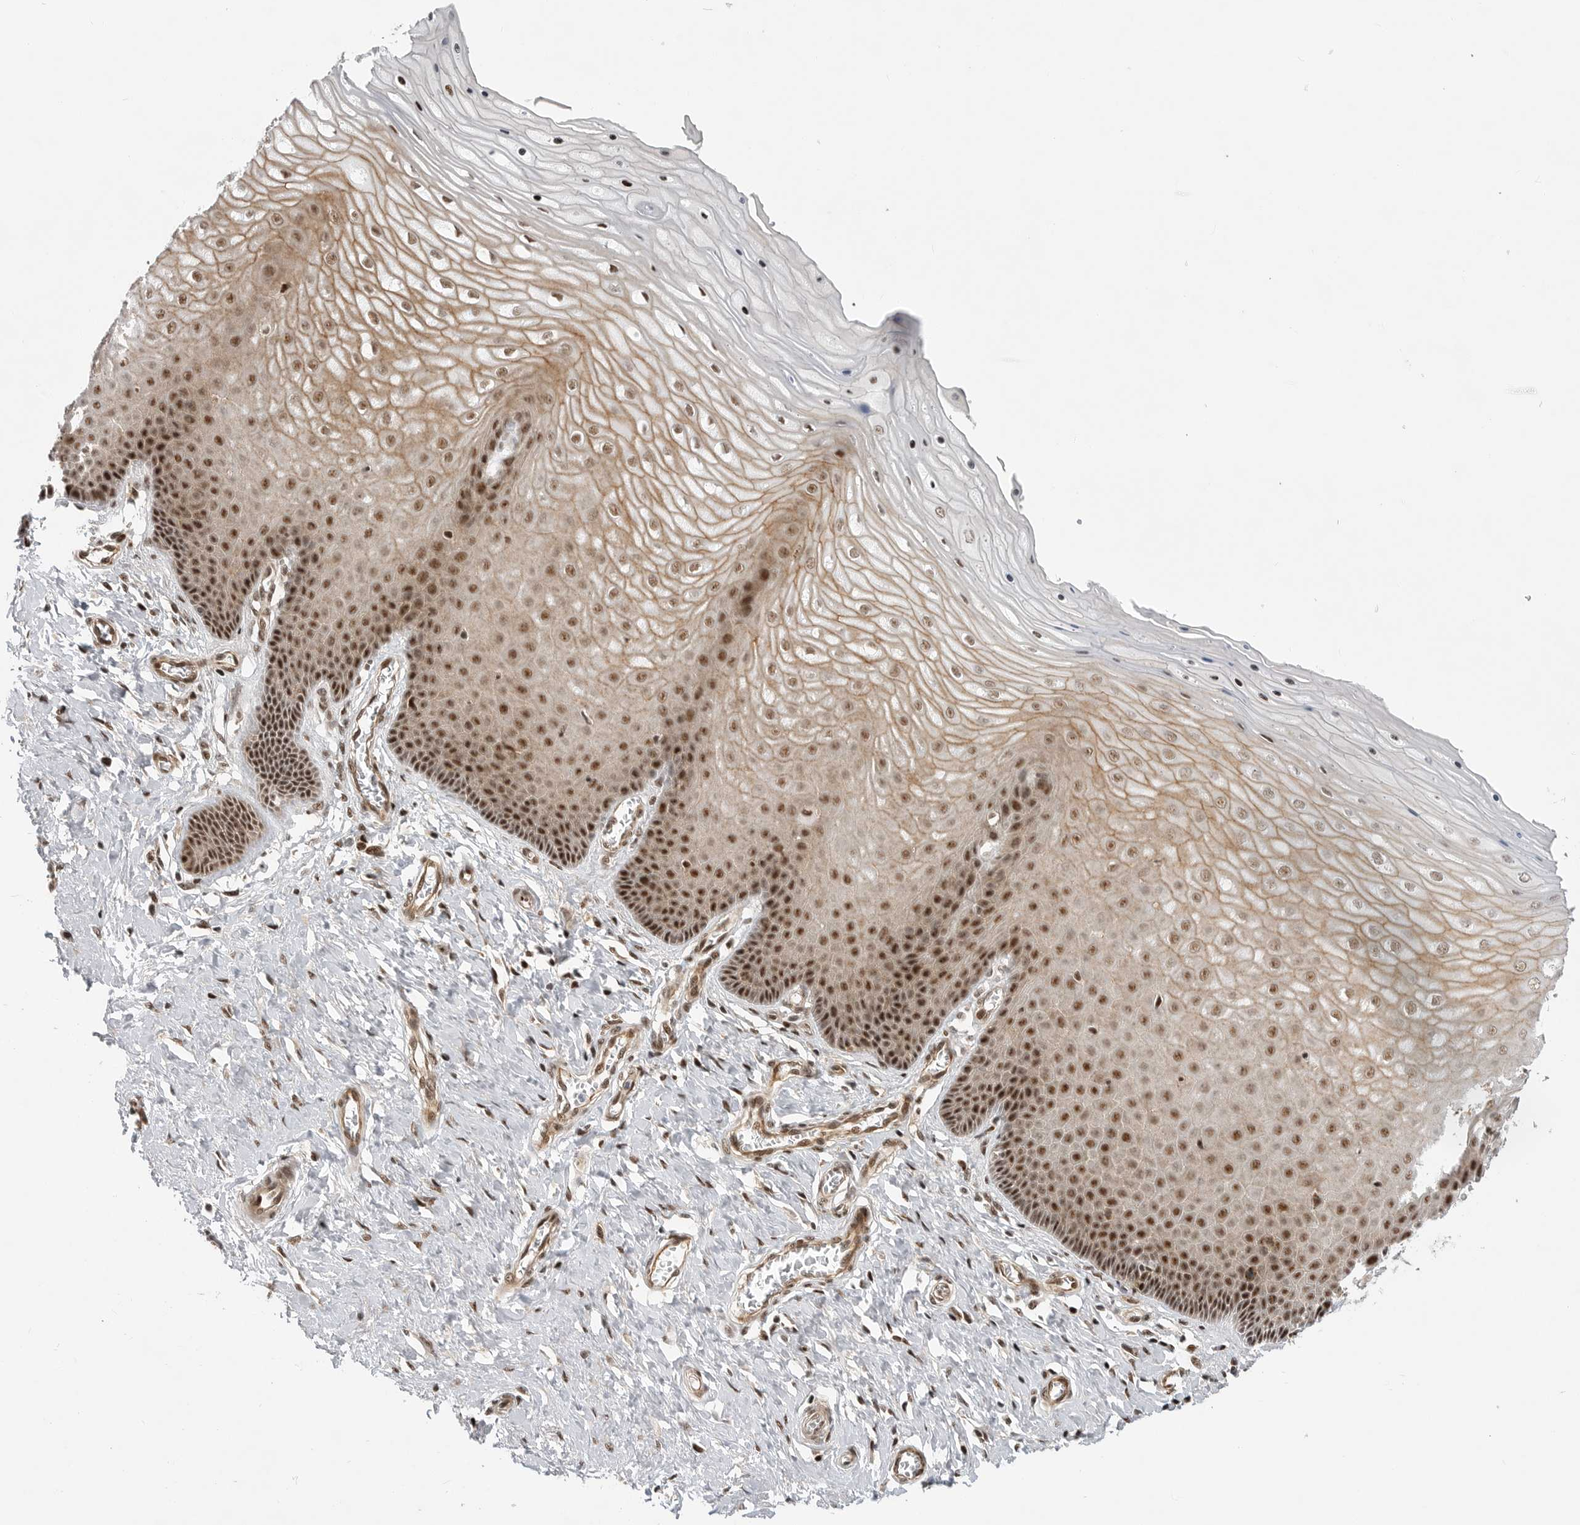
{"staining": {"intensity": "strong", "quantity": ">75%", "location": "cytoplasmic/membranous,nuclear"}, "tissue": "cervix", "cell_type": "Squamous epithelial cells", "image_type": "normal", "snomed": [{"axis": "morphology", "description": "Normal tissue, NOS"}, {"axis": "topography", "description": "Cervix"}], "caption": "Cervix was stained to show a protein in brown. There is high levels of strong cytoplasmic/membranous,nuclear expression in approximately >75% of squamous epithelial cells.", "gene": "GPATCH2", "patient": {"sex": "female", "age": 55}}